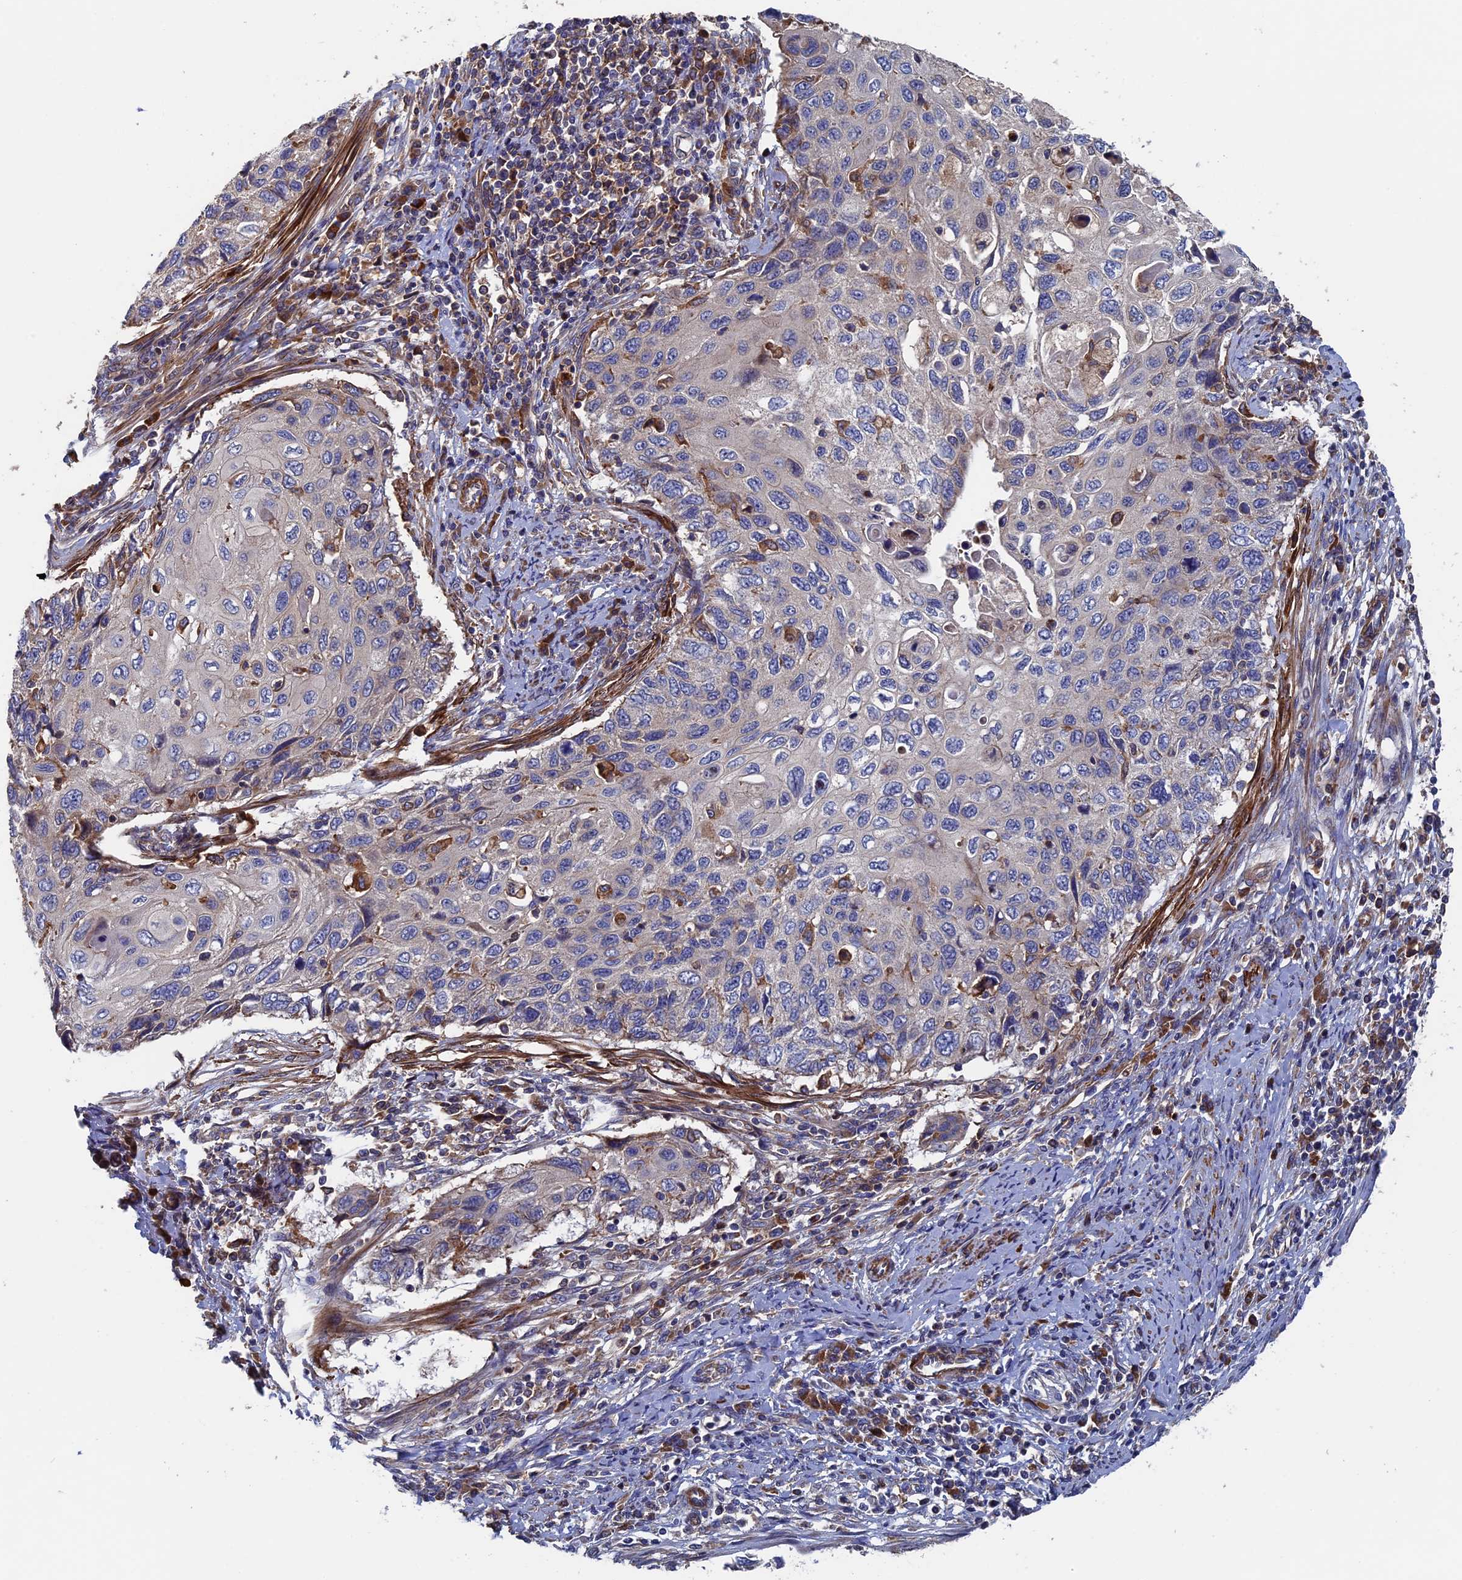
{"staining": {"intensity": "weak", "quantity": "<25%", "location": "cytoplasmic/membranous"}, "tissue": "cervical cancer", "cell_type": "Tumor cells", "image_type": "cancer", "snomed": [{"axis": "morphology", "description": "Squamous cell carcinoma, NOS"}, {"axis": "topography", "description": "Cervix"}], "caption": "Protein analysis of cervical cancer displays no significant staining in tumor cells.", "gene": "DNAJC3", "patient": {"sex": "female", "age": 70}}